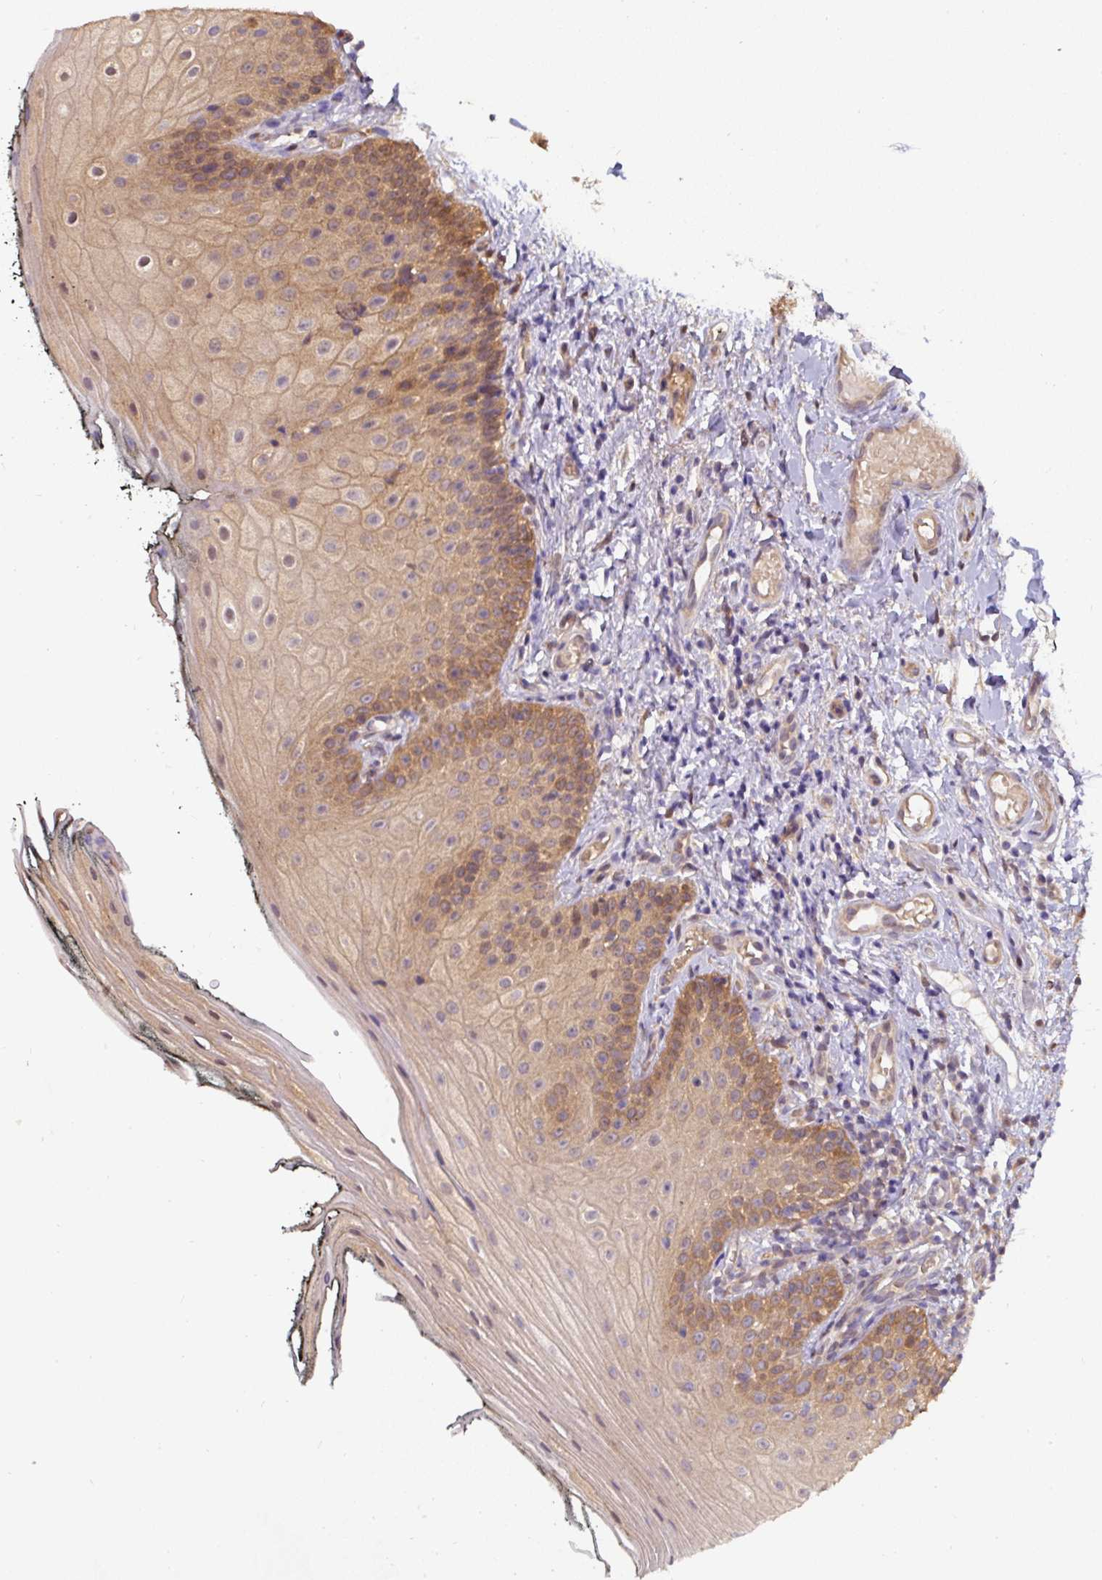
{"staining": {"intensity": "moderate", "quantity": ">75%", "location": "cytoplasmic/membranous"}, "tissue": "oral mucosa", "cell_type": "Squamous epithelial cells", "image_type": "normal", "snomed": [{"axis": "morphology", "description": "Normal tissue, NOS"}, {"axis": "topography", "description": "Oral tissue"}], "caption": "Protein staining of unremarkable oral mucosa reveals moderate cytoplasmic/membranous expression in about >75% of squamous epithelial cells. Nuclei are stained in blue.", "gene": "ST13", "patient": {"sex": "male", "age": 75}}